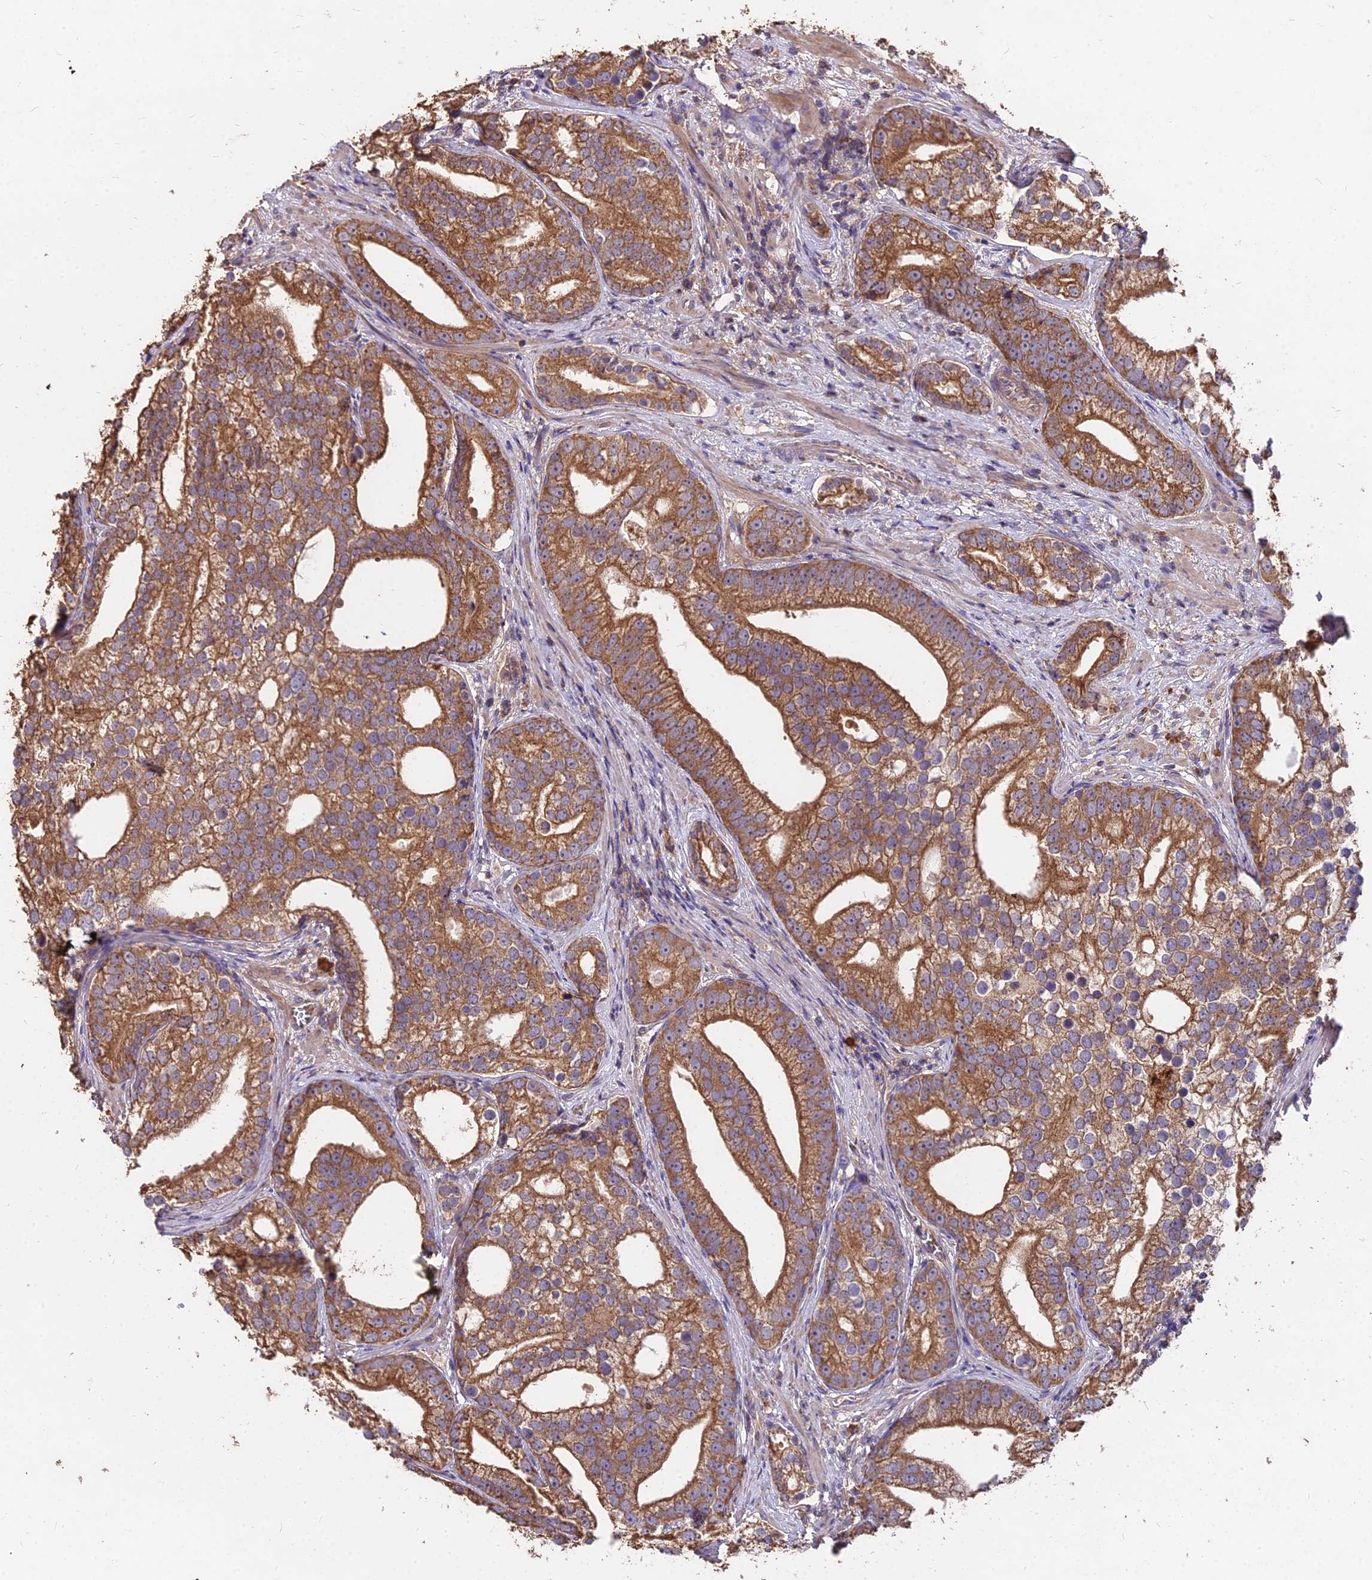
{"staining": {"intensity": "moderate", "quantity": ">75%", "location": "cytoplasmic/membranous"}, "tissue": "prostate cancer", "cell_type": "Tumor cells", "image_type": "cancer", "snomed": [{"axis": "morphology", "description": "Adenocarcinoma, High grade"}, {"axis": "topography", "description": "Prostate"}], "caption": "Protein analysis of prostate cancer tissue reveals moderate cytoplasmic/membranous positivity in about >75% of tumor cells. The staining was performed using DAB (3,3'-diaminobenzidine), with brown indicating positive protein expression. Nuclei are stained blue with hematoxylin.", "gene": "CEMIP2", "patient": {"sex": "male", "age": 75}}